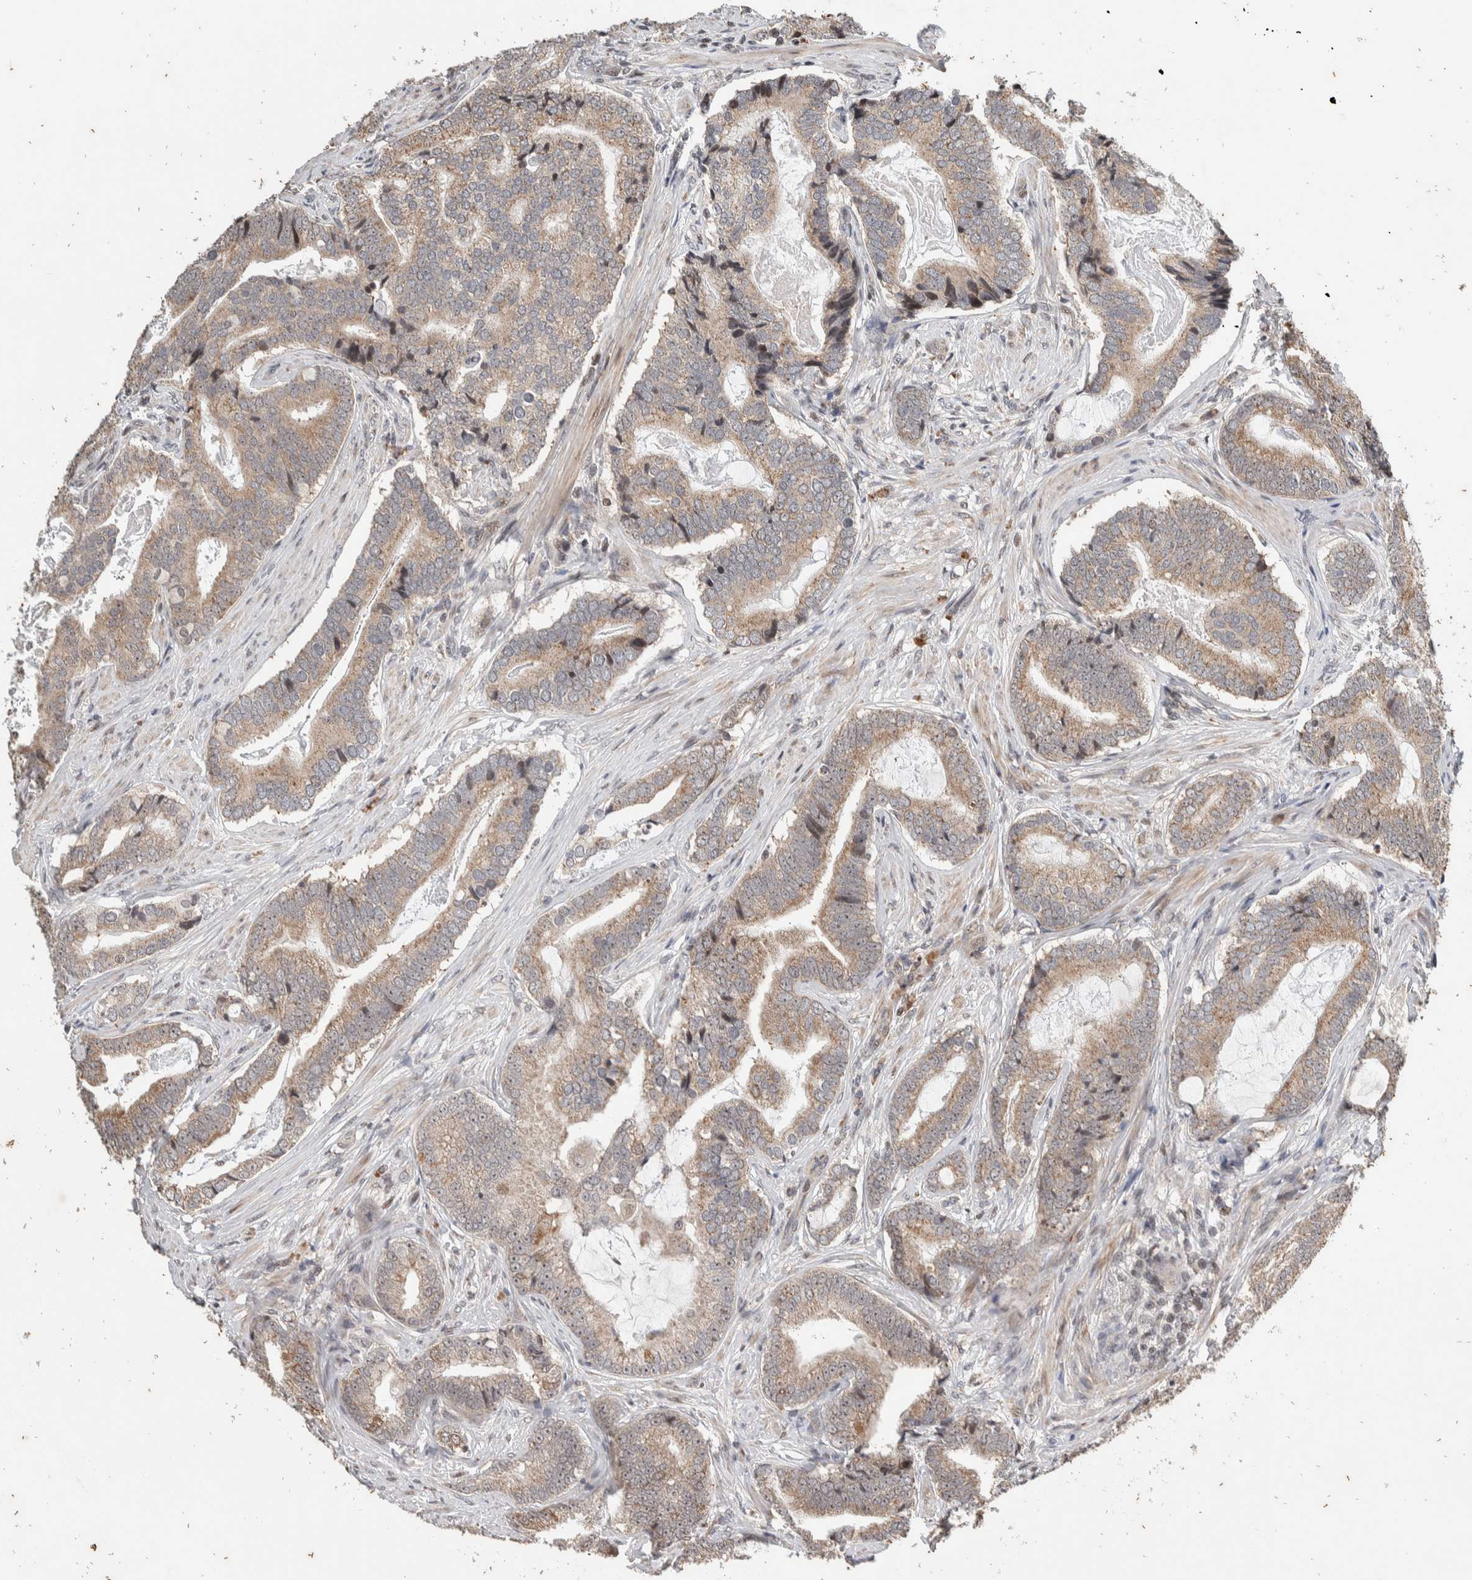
{"staining": {"intensity": "weak", "quantity": ">75%", "location": "cytoplasmic/membranous"}, "tissue": "prostate cancer", "cell_type": "Tumor cells", "image_type": "cancer", "snomed": [{"axis": "morphology", "description": "Adenocarcinoma, High grade"}, {"axis": "topography", "description": "Prostate"}], "caption": "Brown immunohistochemical staining in prostate adenocarcinoma (high-grade) exhibits weak cytoplasmic/membranous expression in approximately >75% of tumor cells. Using DAB (brown) and hematoxylin (blue) stains, captured at high magnification using brightfield microscopy.", "gene": "ATXN7L1", "patient": {"sex": "male", "age": 55}}